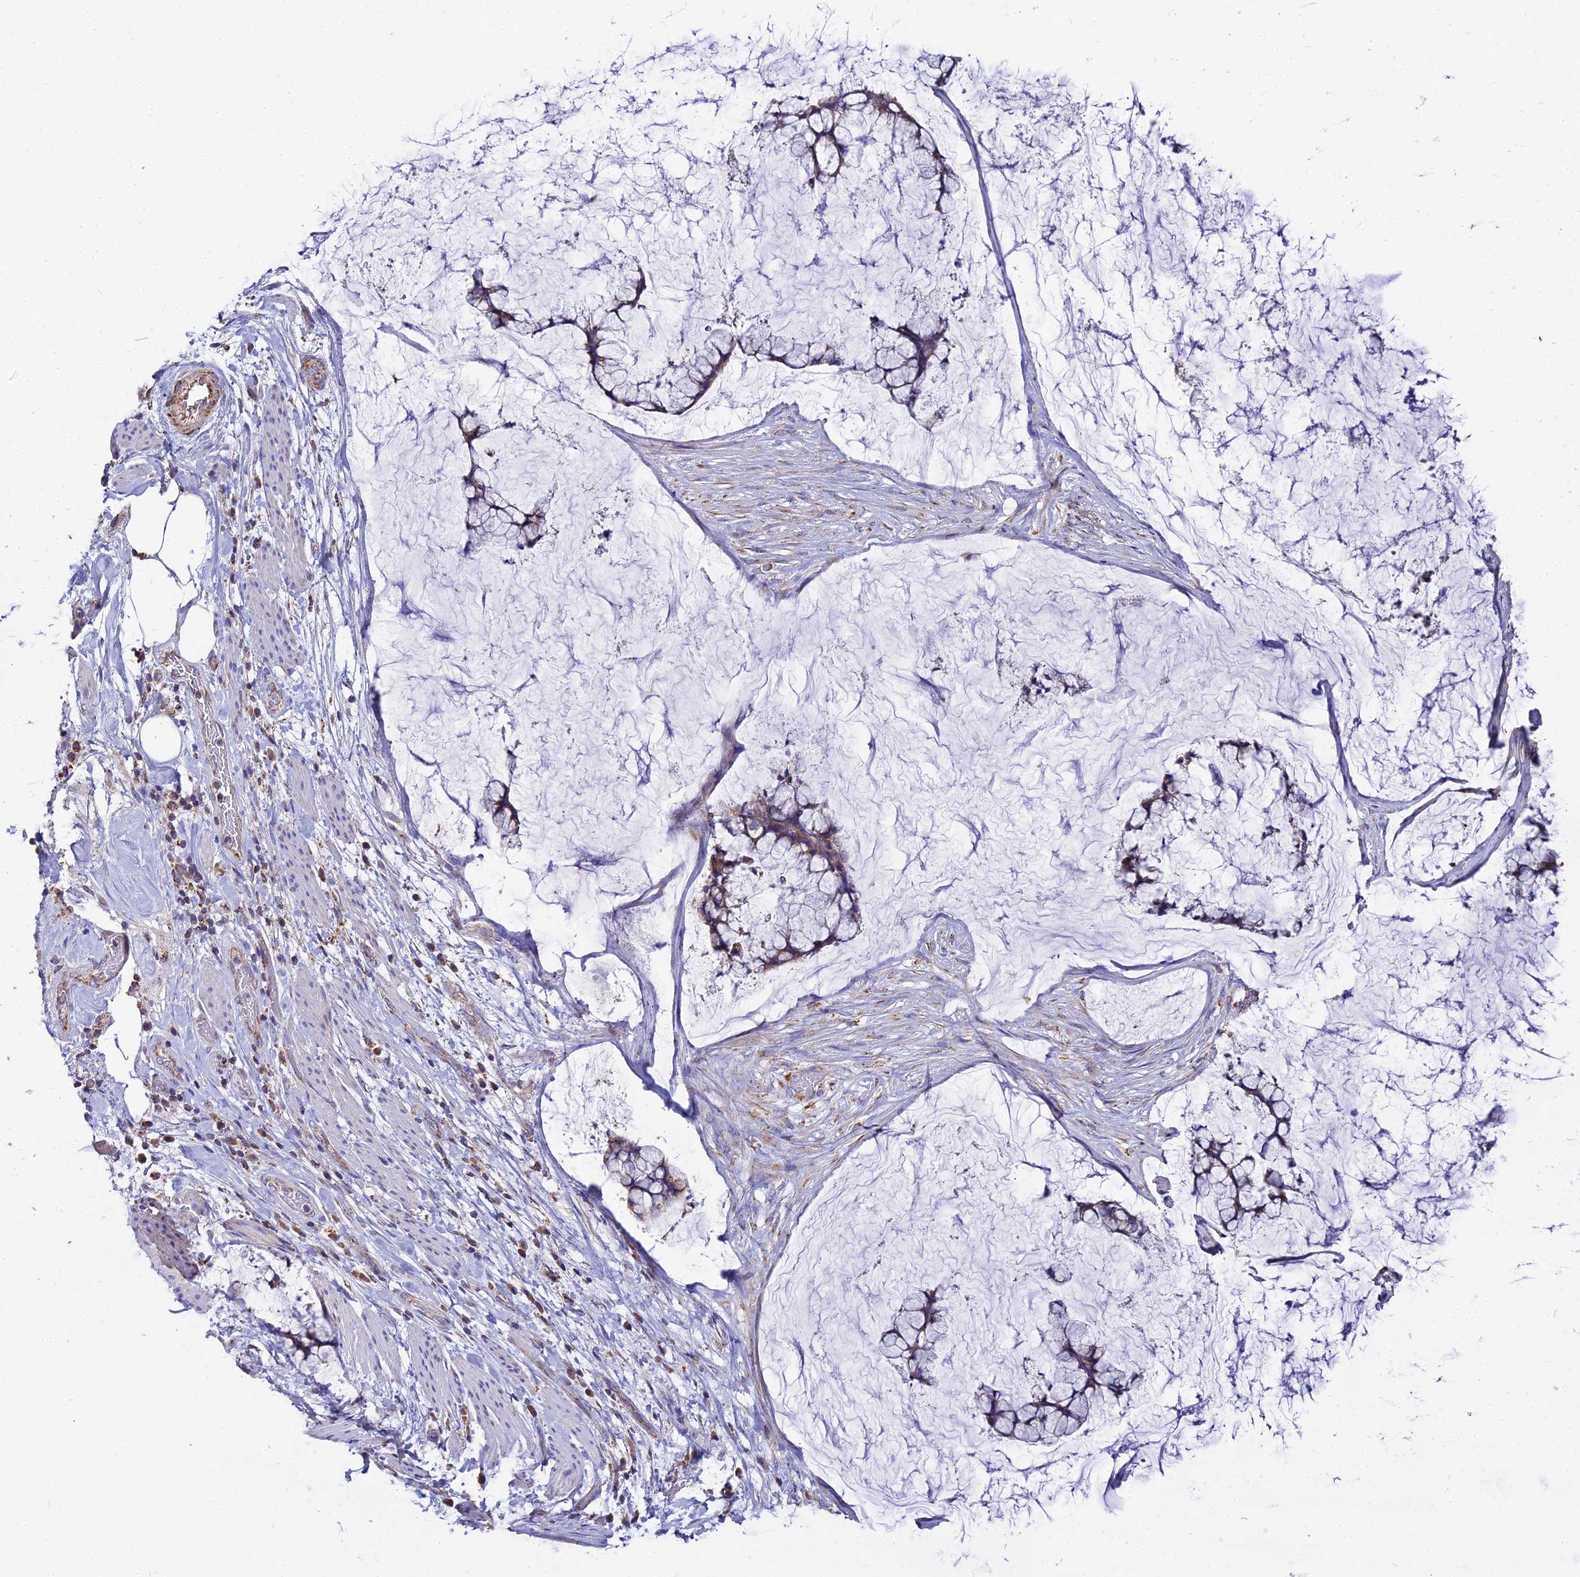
{"staining": {"intensity": "weak", "quantity": ">75%", "location": "cytoplasmic/membranous"}, "tissue": "ovarian cancer", "cell_type": "Tumor cells", "image_type": "cancer", "snomed": [{"axis": "morphology", "description": "Cystadenocarcinoma, mucinous, NOS"}, {"axis": "topography", "description": "Ovary"}], "caption": "Mucinous cystadenocarcinoma (ovarian) stained with IHC shows weak cytoplasmic/membranous positivity in about >75% of tumor cells.", "gene": "NIPSNAP3A", "patient": {"sex": "female", "age": 42}}